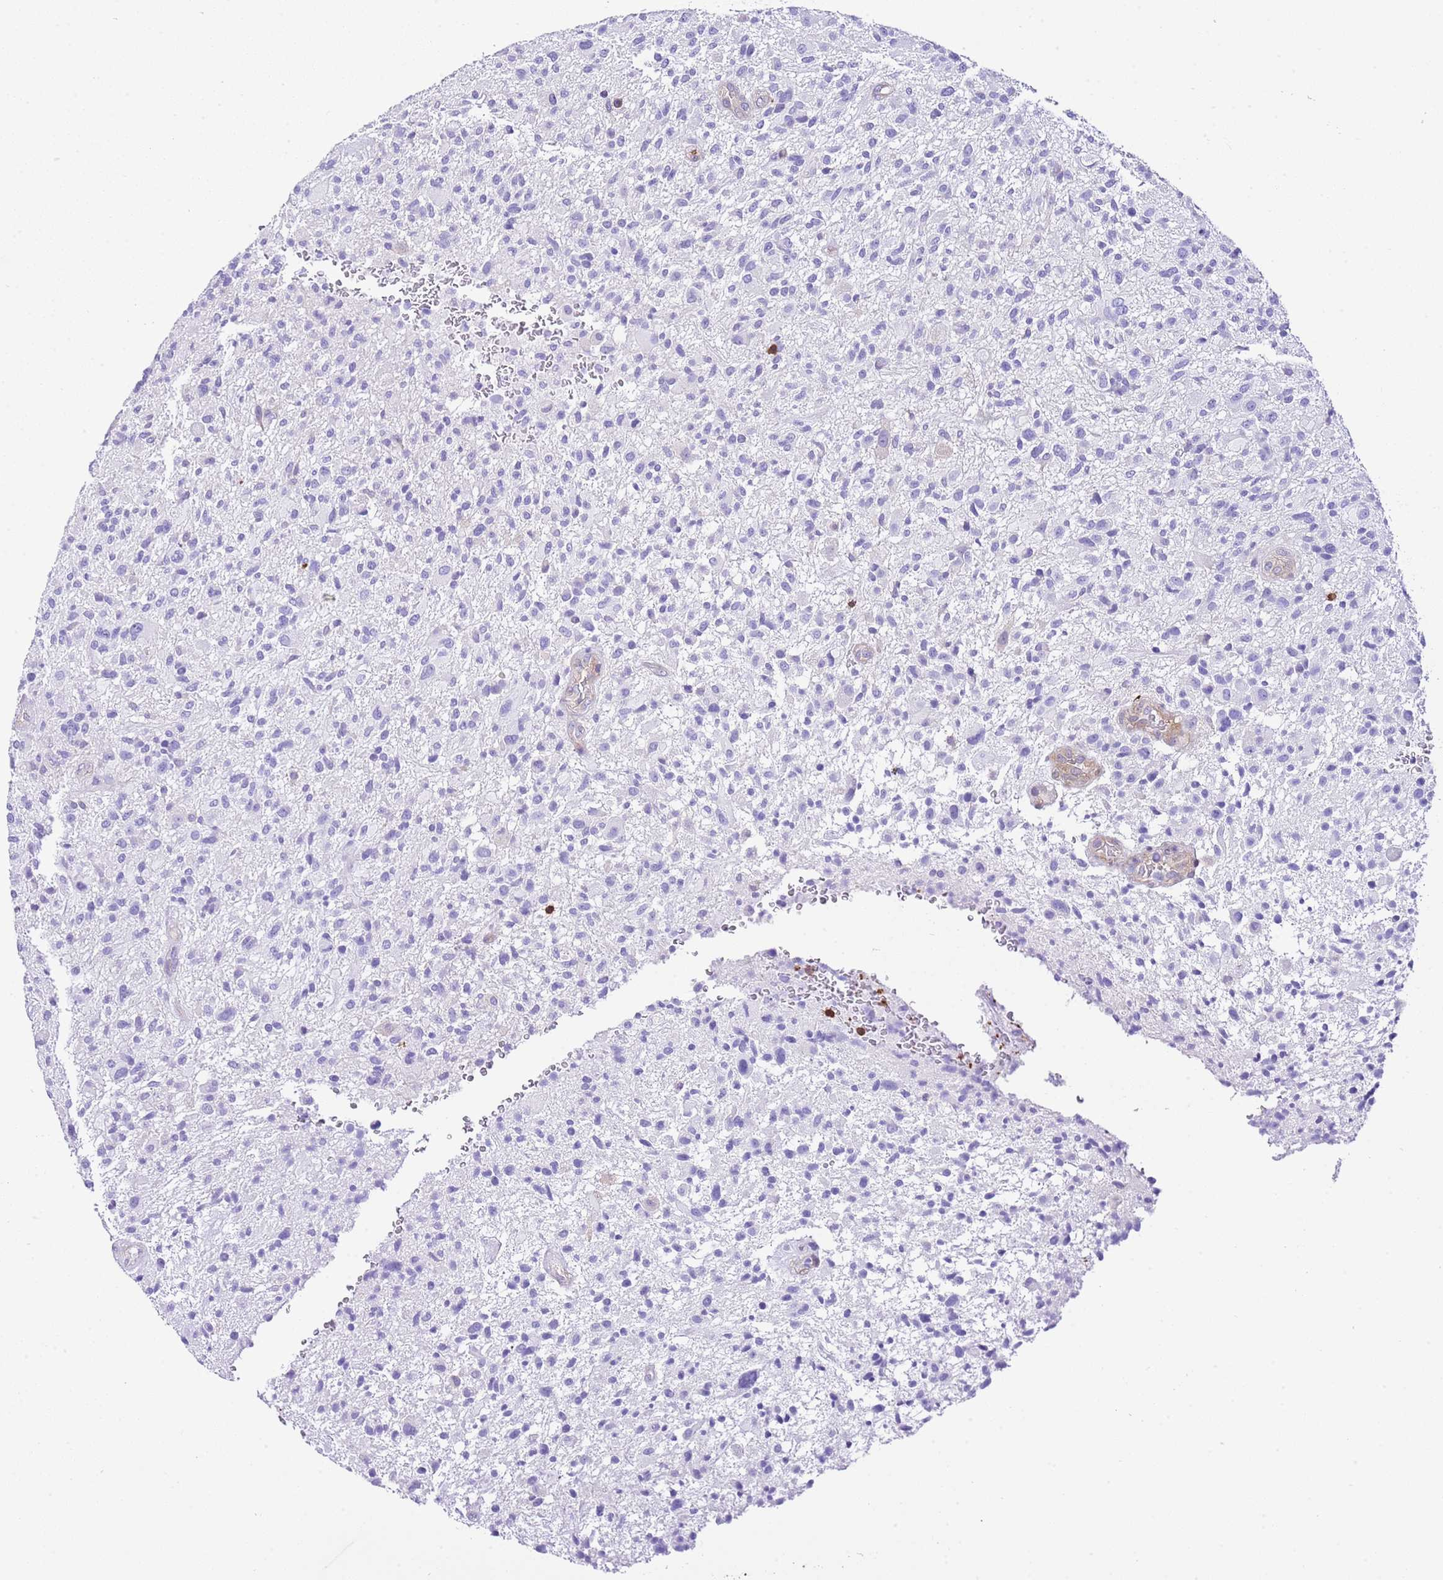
{"staining": {"intensity": "negative", "quantity": "none", "location": "none"}, "tissue": "glioma", "cell_type": "Tumor cells", "image_type": "cancer", "snomed": [{"axis": "morphology", "description": "Glioma, malignant, High grade"}, {"axis": "topography", "description": "Brain"}], "caption": "This is an IHC histopathology image of high-grade glioma (malignant). There is no positivity in tumor cells.", "gene": "CNN2", "patient": {"sex": "male", "age": 47}}